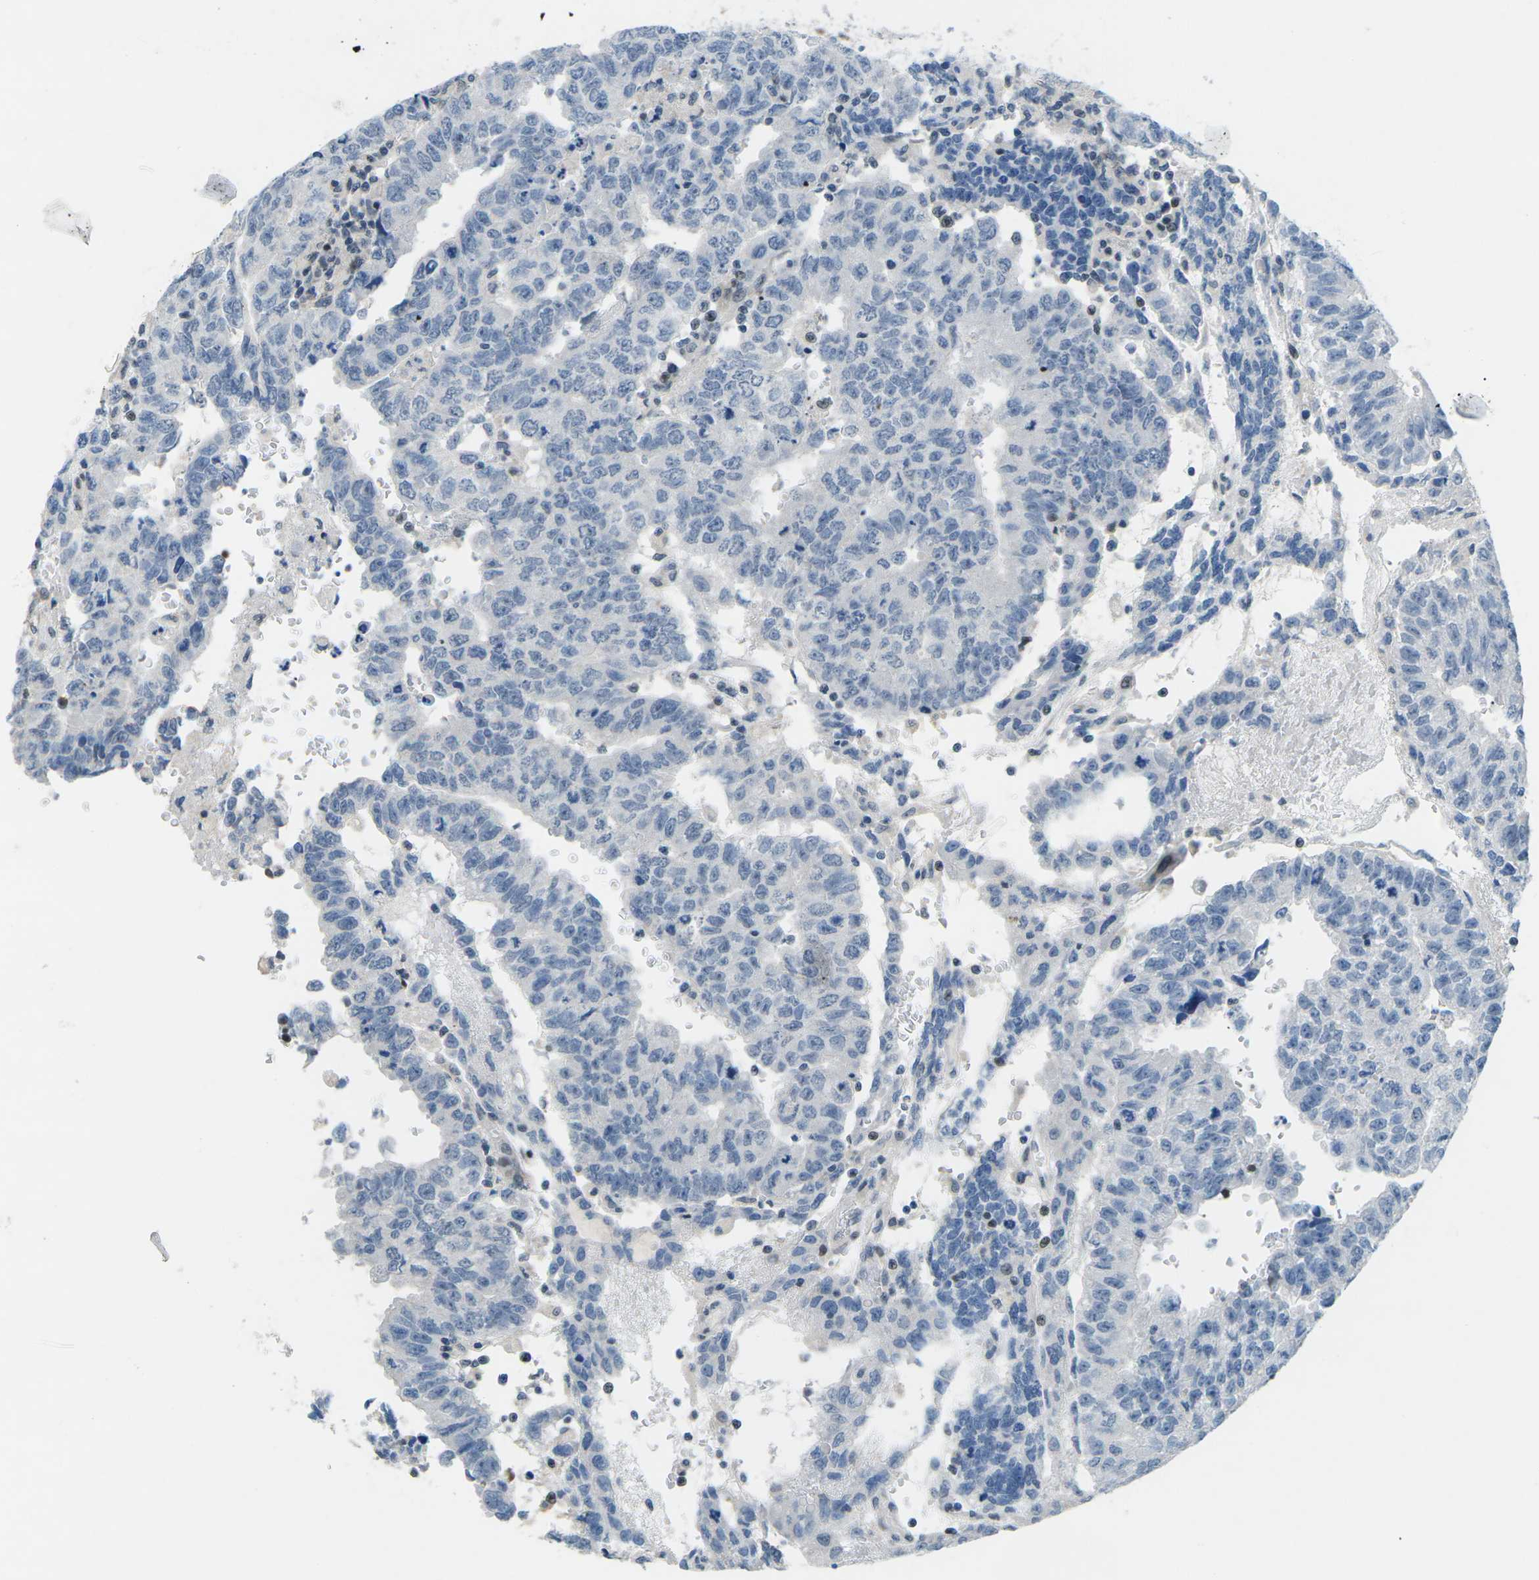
{"staining": {"intensity": "negative", "quantity": "none", "location": "none"}, "tissue": "testis cancer", "cell_type": "Tumor cells", "image_type": "cancer", "snomed": [{"axis": "morphology", "description": "Seminoma, NOS"}, {"axis": "morphology", "description": "Carcinoma, Embryonal, NOS"}, {"axis": "topography", "description": "Testis"}], "caption": "This is a photomicrograph of IHC staining of embryonal carcinoma (testis), which shows no positivity in tumor cells.", "gene": "MBNL1", "patient": {"sex": "male", "age": 52}}